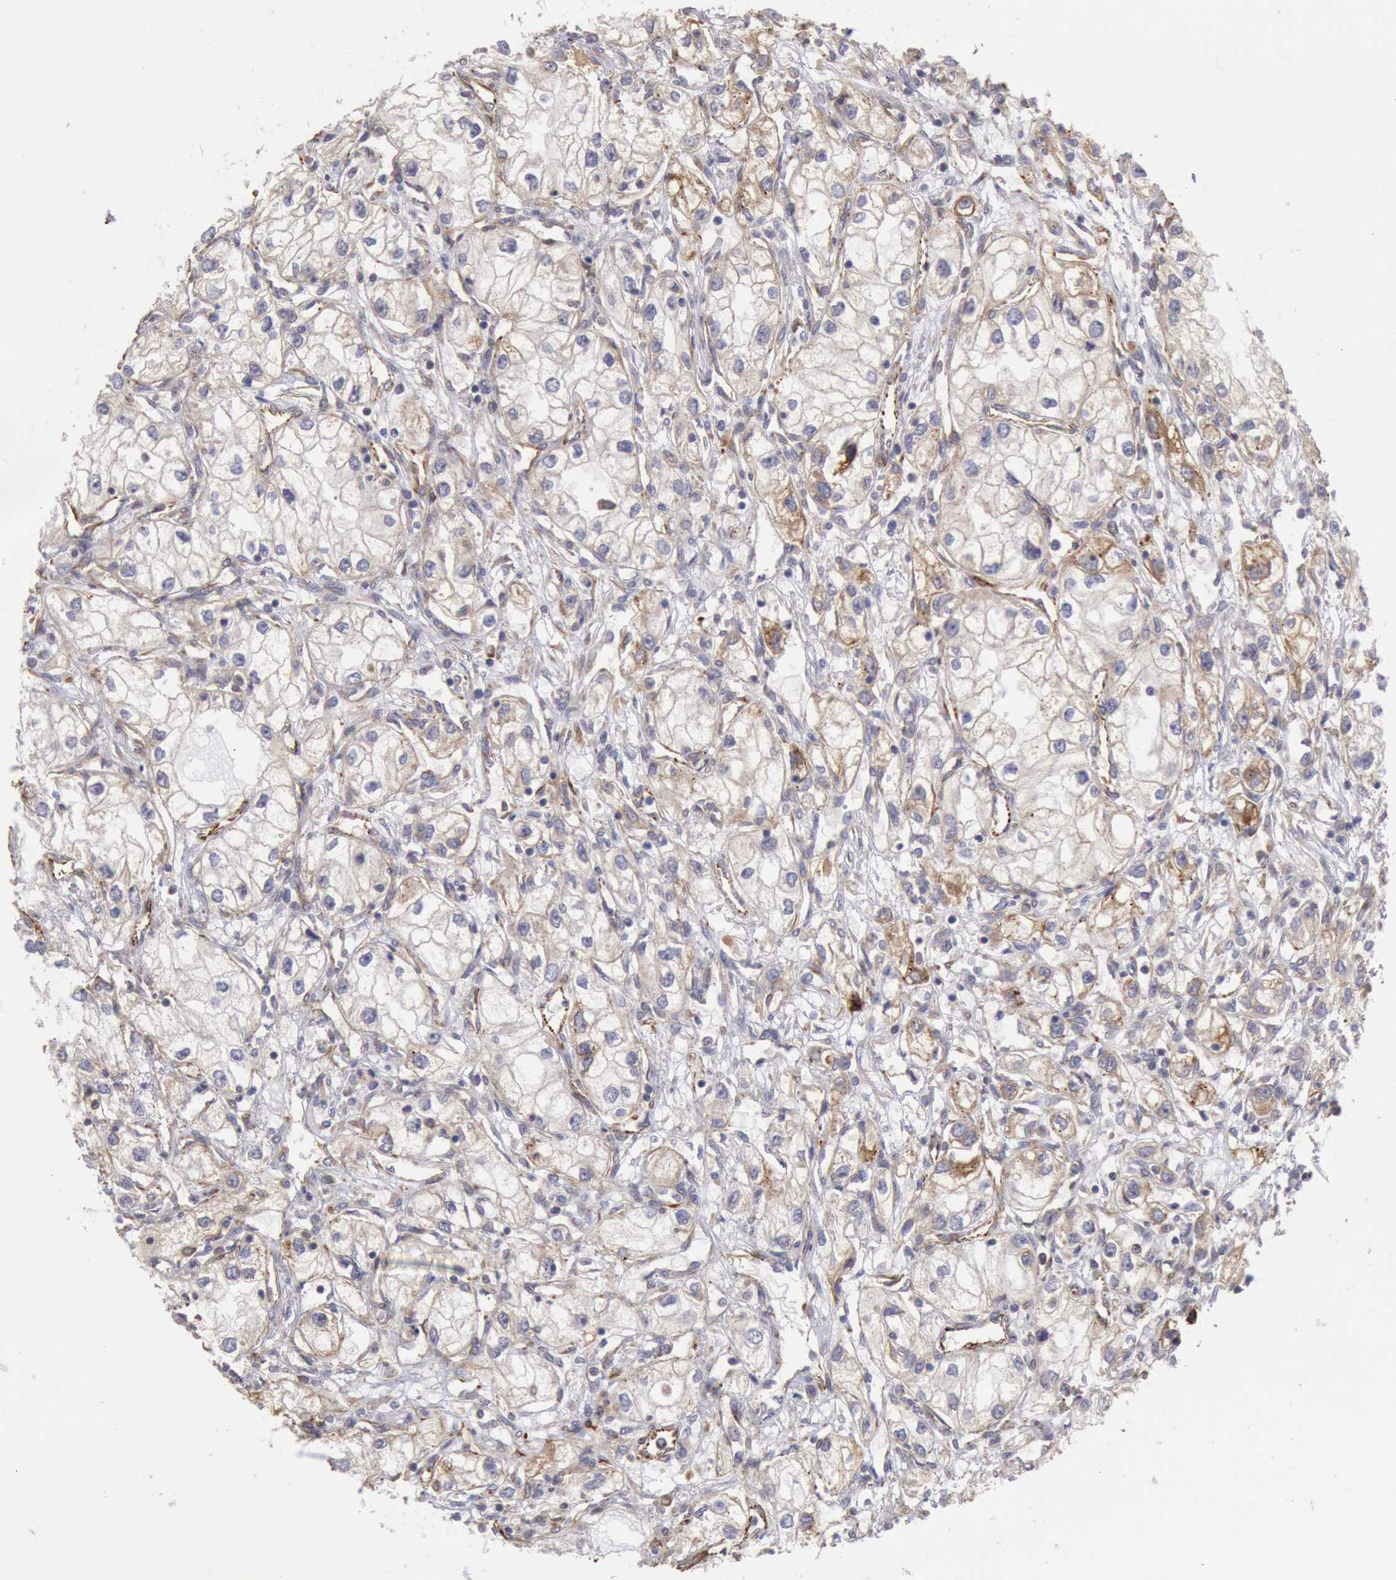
{"staining": {"intensity": "weak", "quantity": "<25%", "location": "cytoplasmic/membranous"}, "tissue": "renal cancer", "cell_type": "Tumor cells", "image_type": "cancer", "snomed": [{"axis": "morphology", "description": "Adenocarcinoma, NOS"}, {"axis": "topography", "description": "Kidney"}], "caption": "Immunohistochemical staining of renal cancer demonstrates no significant staining in tumor cells.", "gene": "RNF139", "patient": {"sex": "male", "age": 57}}